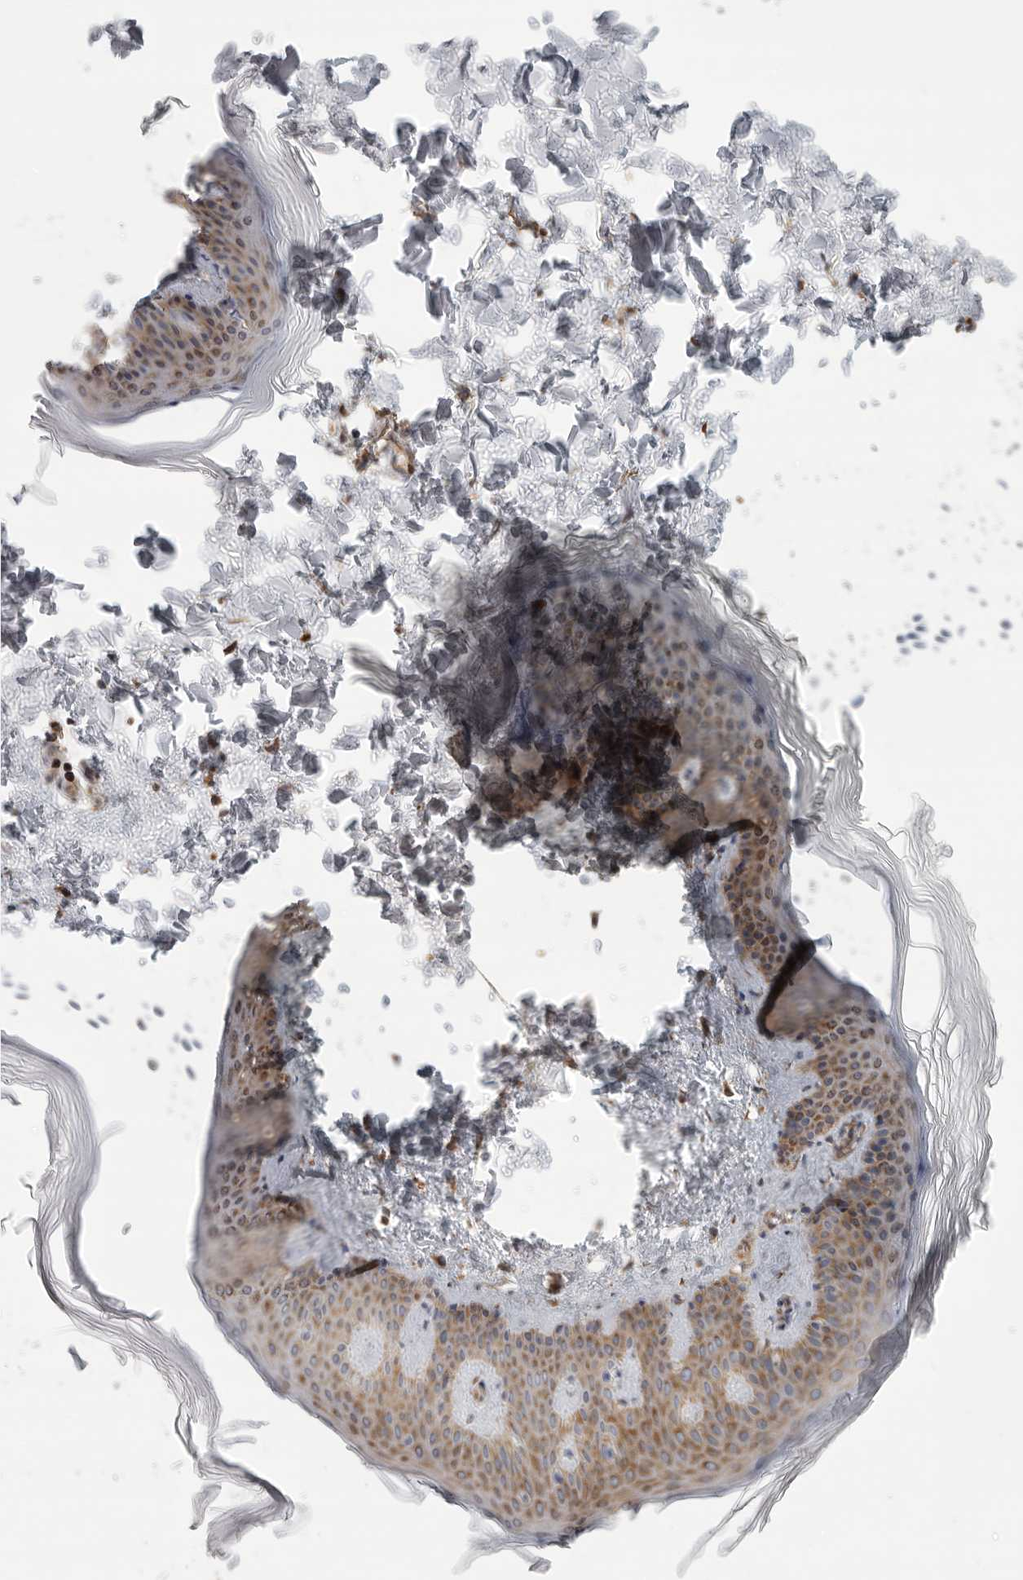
{"staining": {"intensity": "moderate", "quantity": ">75%", "location": "cytoplasmic/membranous"}, "tissue": "skin", "cell_type": "Fibroblasts", "image_type": "normal", "snomed": [{"axis": "morphology", "description": "Normal tissue, NOS"}, {"axis": "topography", "description": "Skin"}], "caption": "A brown stain highlights moderate cytoplasmic/membranous expression of a protein in fibroblasts of normal human skin. (DAB IHC with brightfield microscopy, high magnification).", "gene": "FKBP8", "patient": {"sex": "female", "age": 27}}